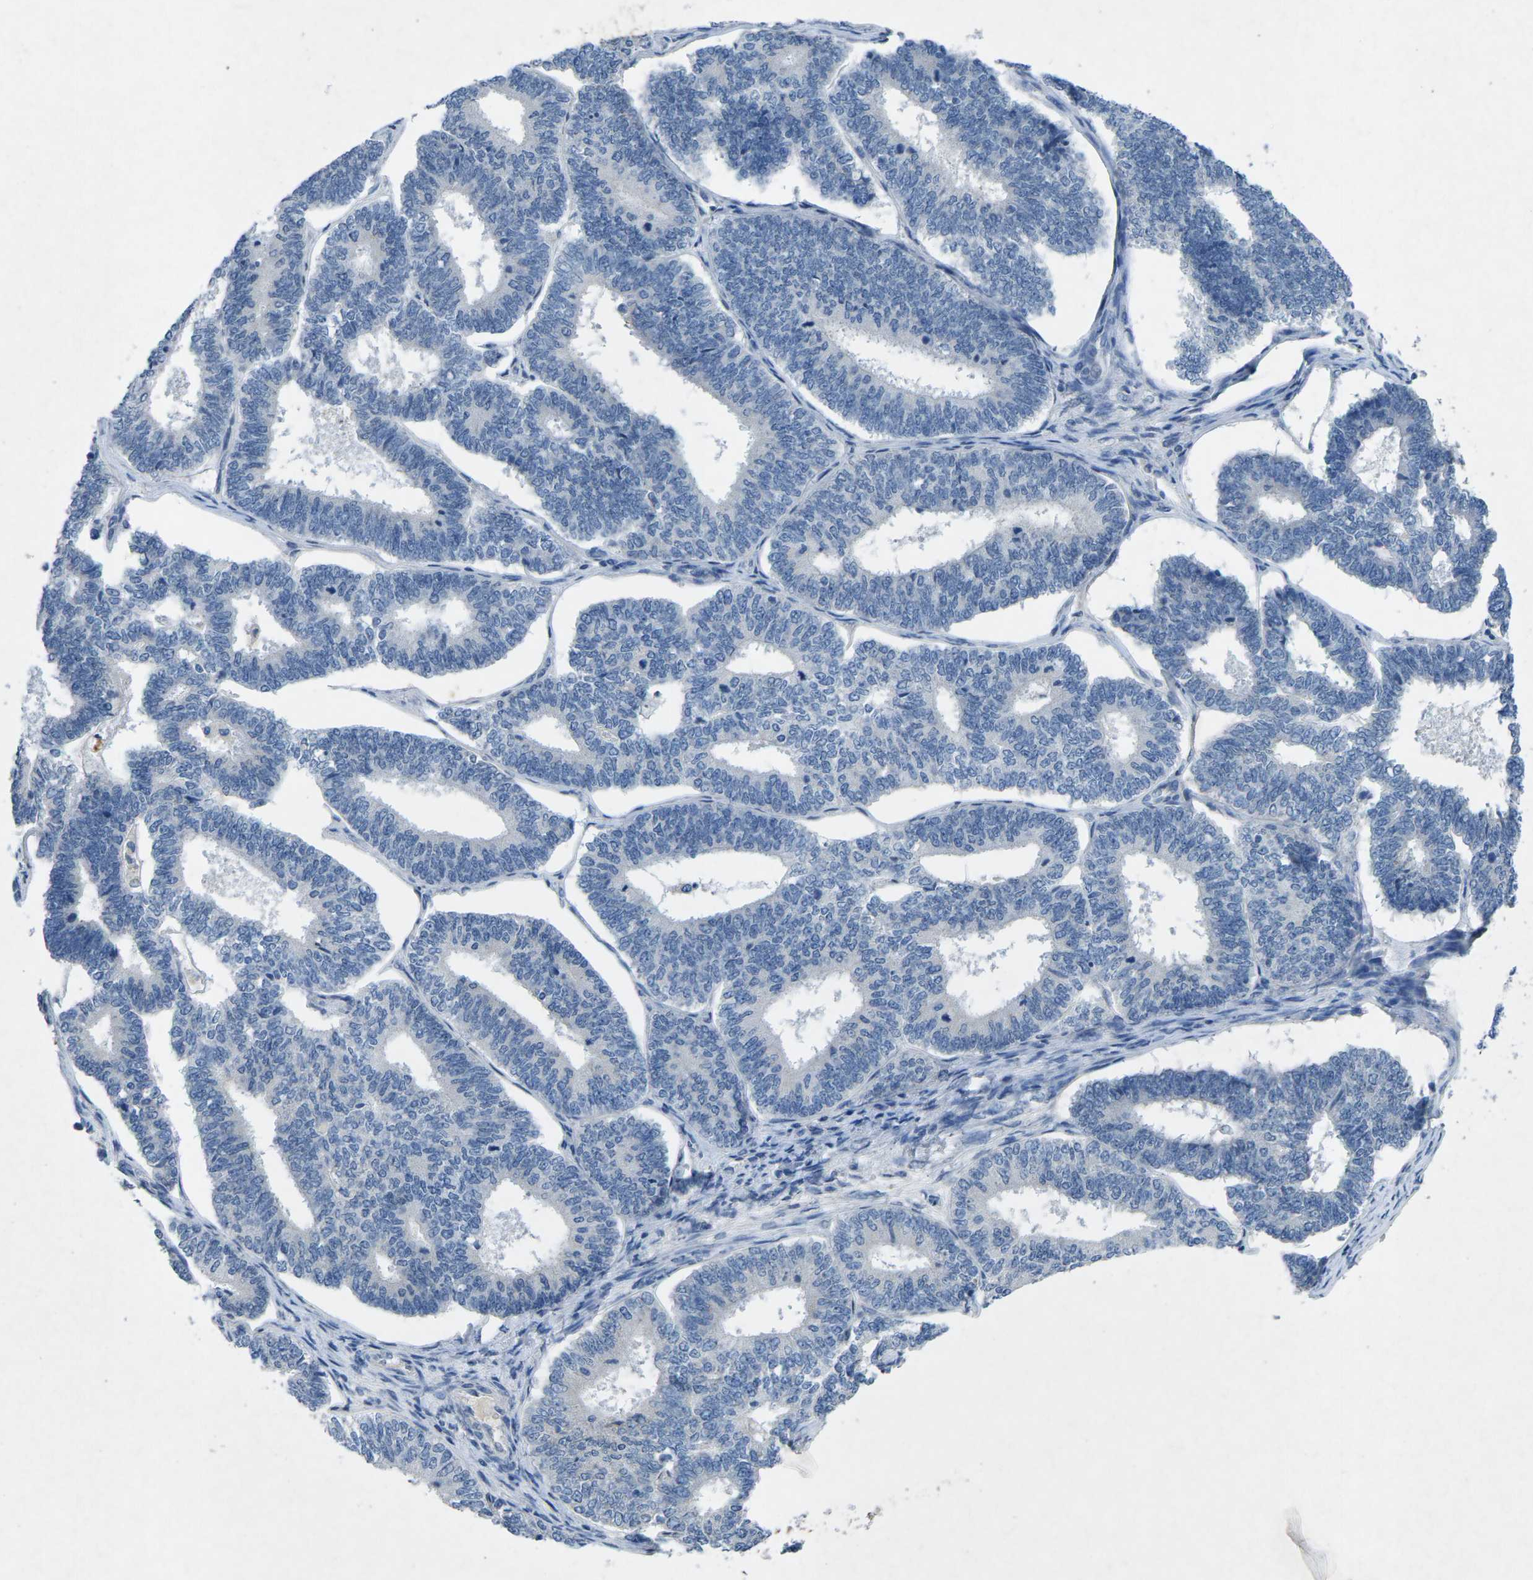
{"staining": {"intensity": "negative", "quantity": "none", "location": "none"}, "tissue": "endometrial cancer", "cell_type": "Tumor cells", "image_type": "cancer", "snomed": [{"axis": "morphology", "description": "Adenocarcinoma, NOS"}, {"axis": "topography", "description": "Endometrium"}], "caption": "IHC histopathology image of neoplastic tissue: endometrial cancer stained with DAB displays no significant protein positivity in tumor cells. (Brightfield microscopy of DAB (3,3'-diaminobenzidine) immunohistochemistry at high magnification).", "gene": "PLG", "patient": {"sex": "female", "age": 70}}